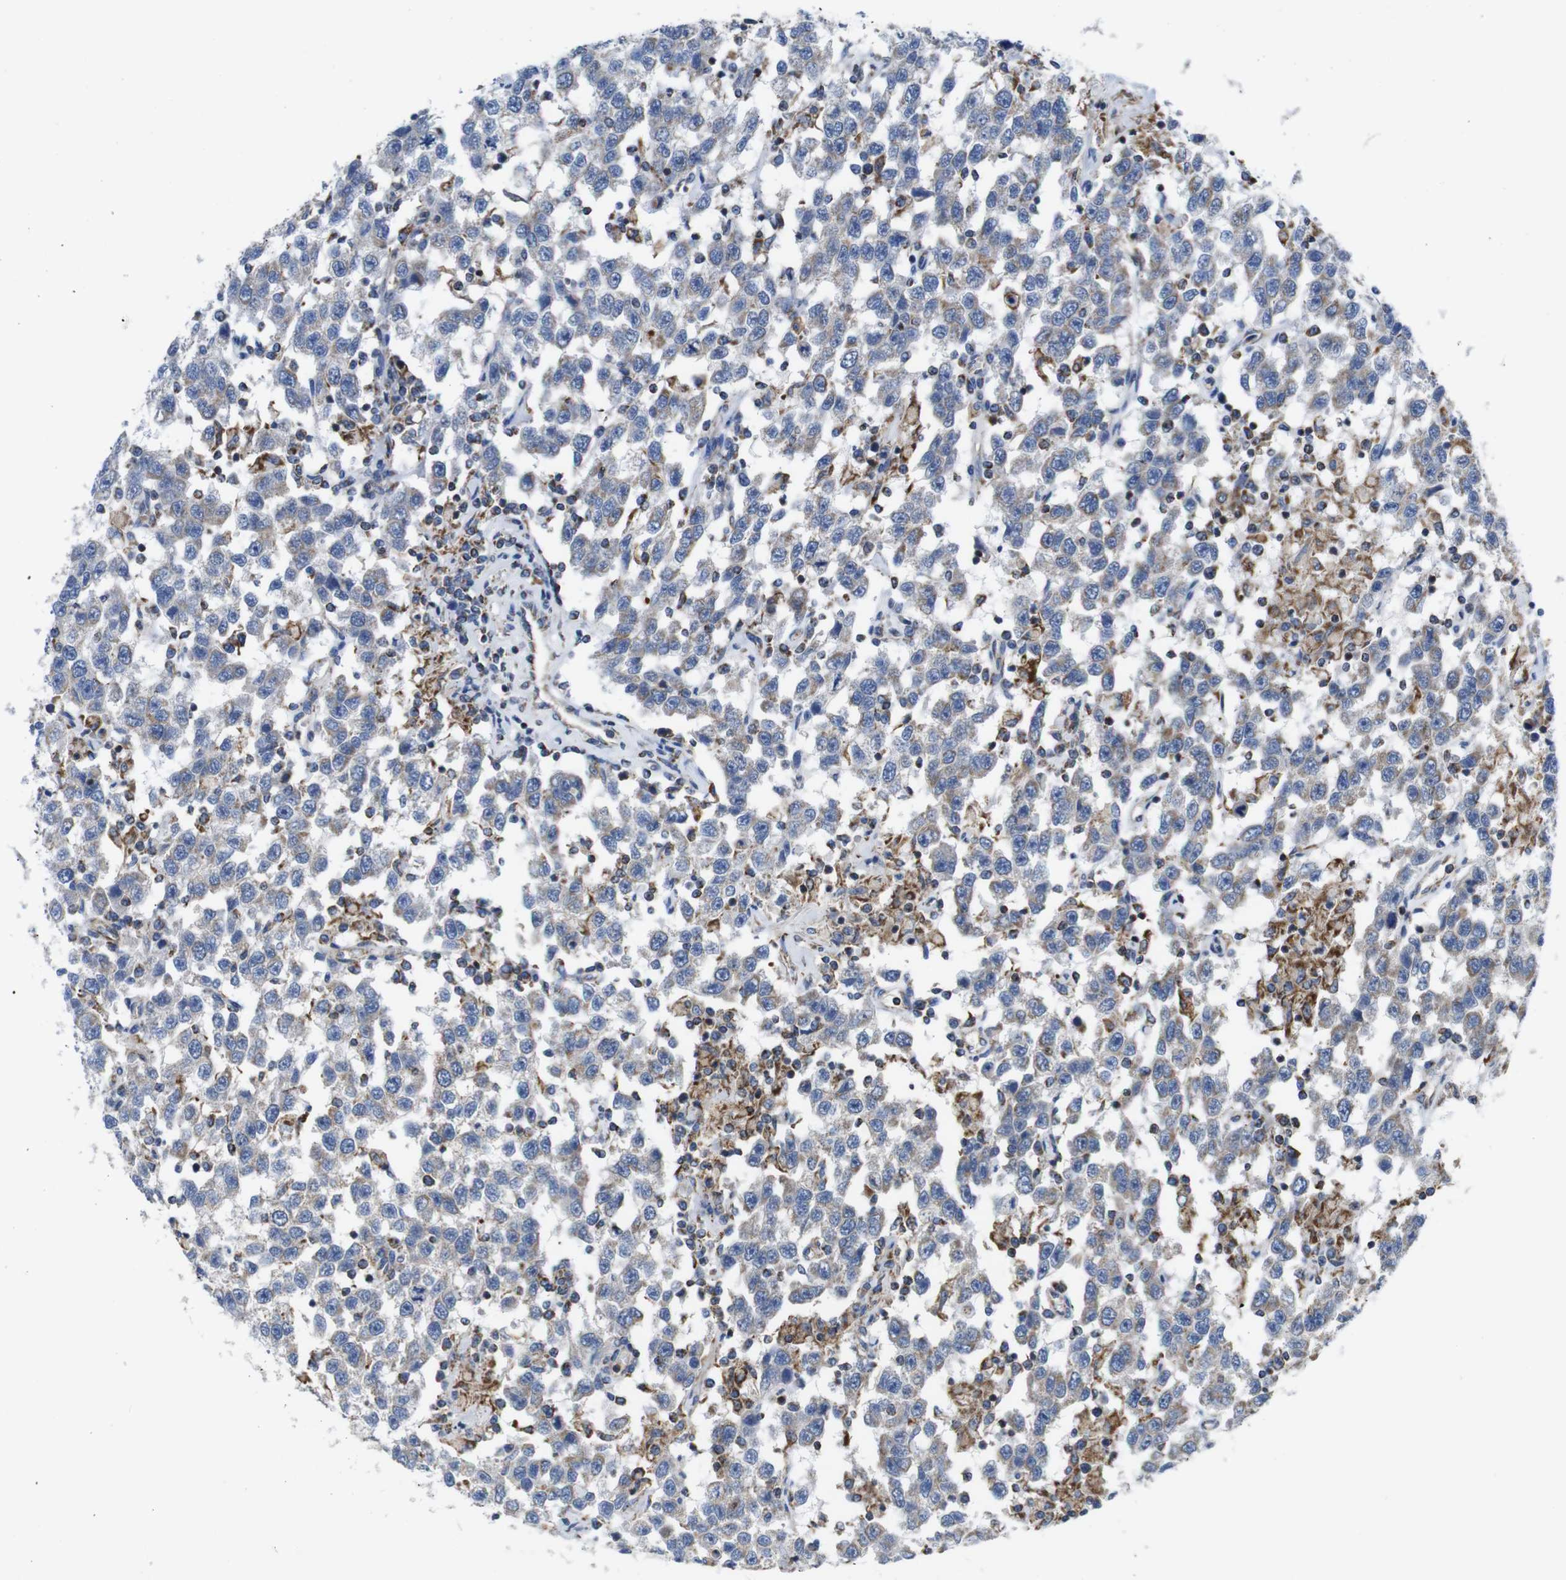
{"staining": {"intensity": "weak", "quantity": "25%-75%", "location": "cytoplasmic/membranous"}, "tissue": "testis cancer", "cell_type": "Tumor cells", "image_type": "cancer", "snomed": [{"axis": "morphology", "description": "Seminoma, NOS"}, {"axis": "topography", "description": "Testis"}], "caption": "DAB immunohistochemical staining of testis cancer reveals weak cytoplasmic/membranous protein expression in approximately 25%-75% of tumor cells.", "gene": "PDCD1LG2", "patient": {"sex": "male", "age": 41}}